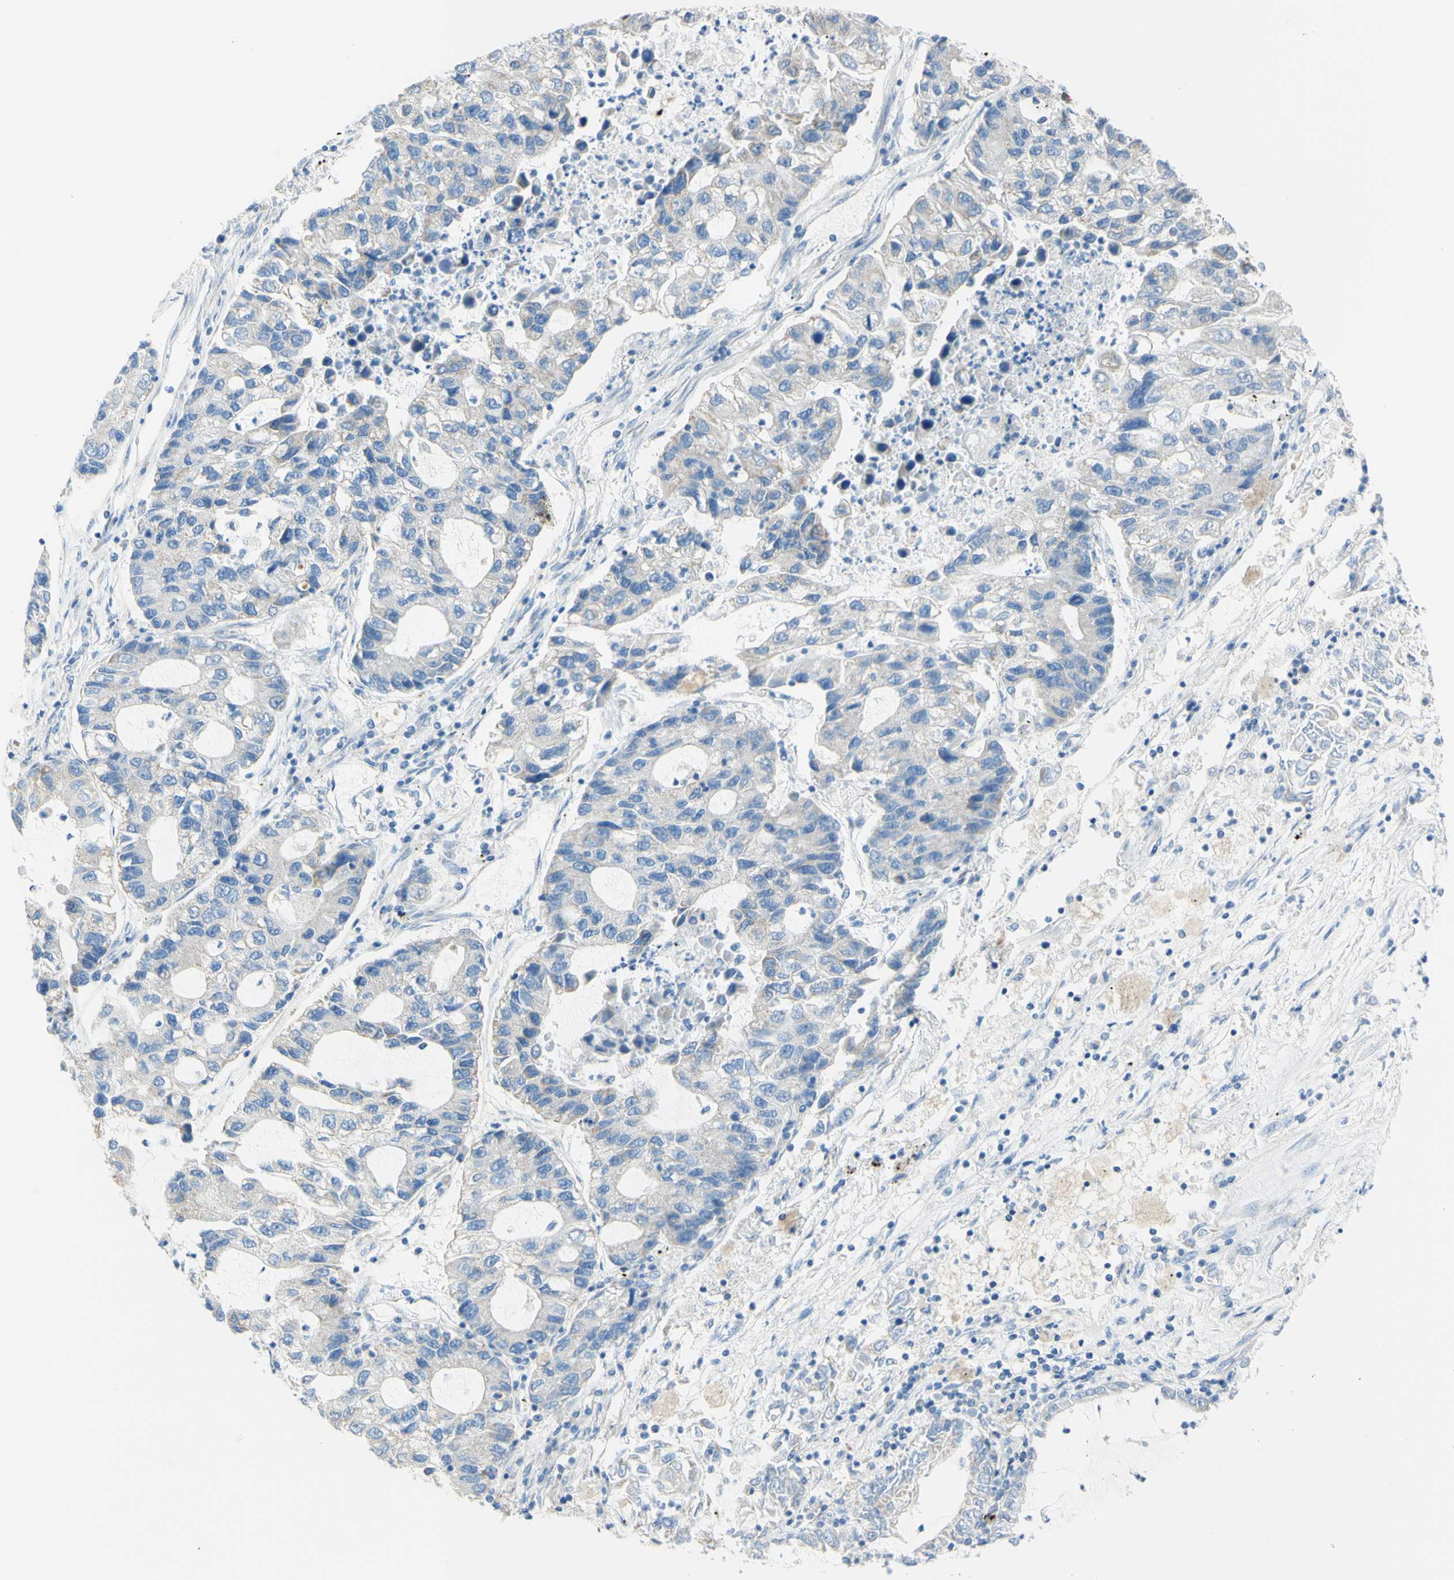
{"staining": {"intensity": "weak", "quantity": "<25%", "location": "cytoplasmic/membranous"}, "tissue": "lung cancer", "cell_type": "Tumor cells", "image_type": "cancer", "snomed": [{"axis": "morphology", "description": "Adenocarcinoma, NOS"}, {"axis": "topography", "description": "Lung"}], "caption": "This is an immunohistochemistry histopathology image of human lung cancer (adenocarcinoma). There is no positivity in tumor cells.", "gene": "RETREG2", "patient": {"sex": "female", "age": 51}}